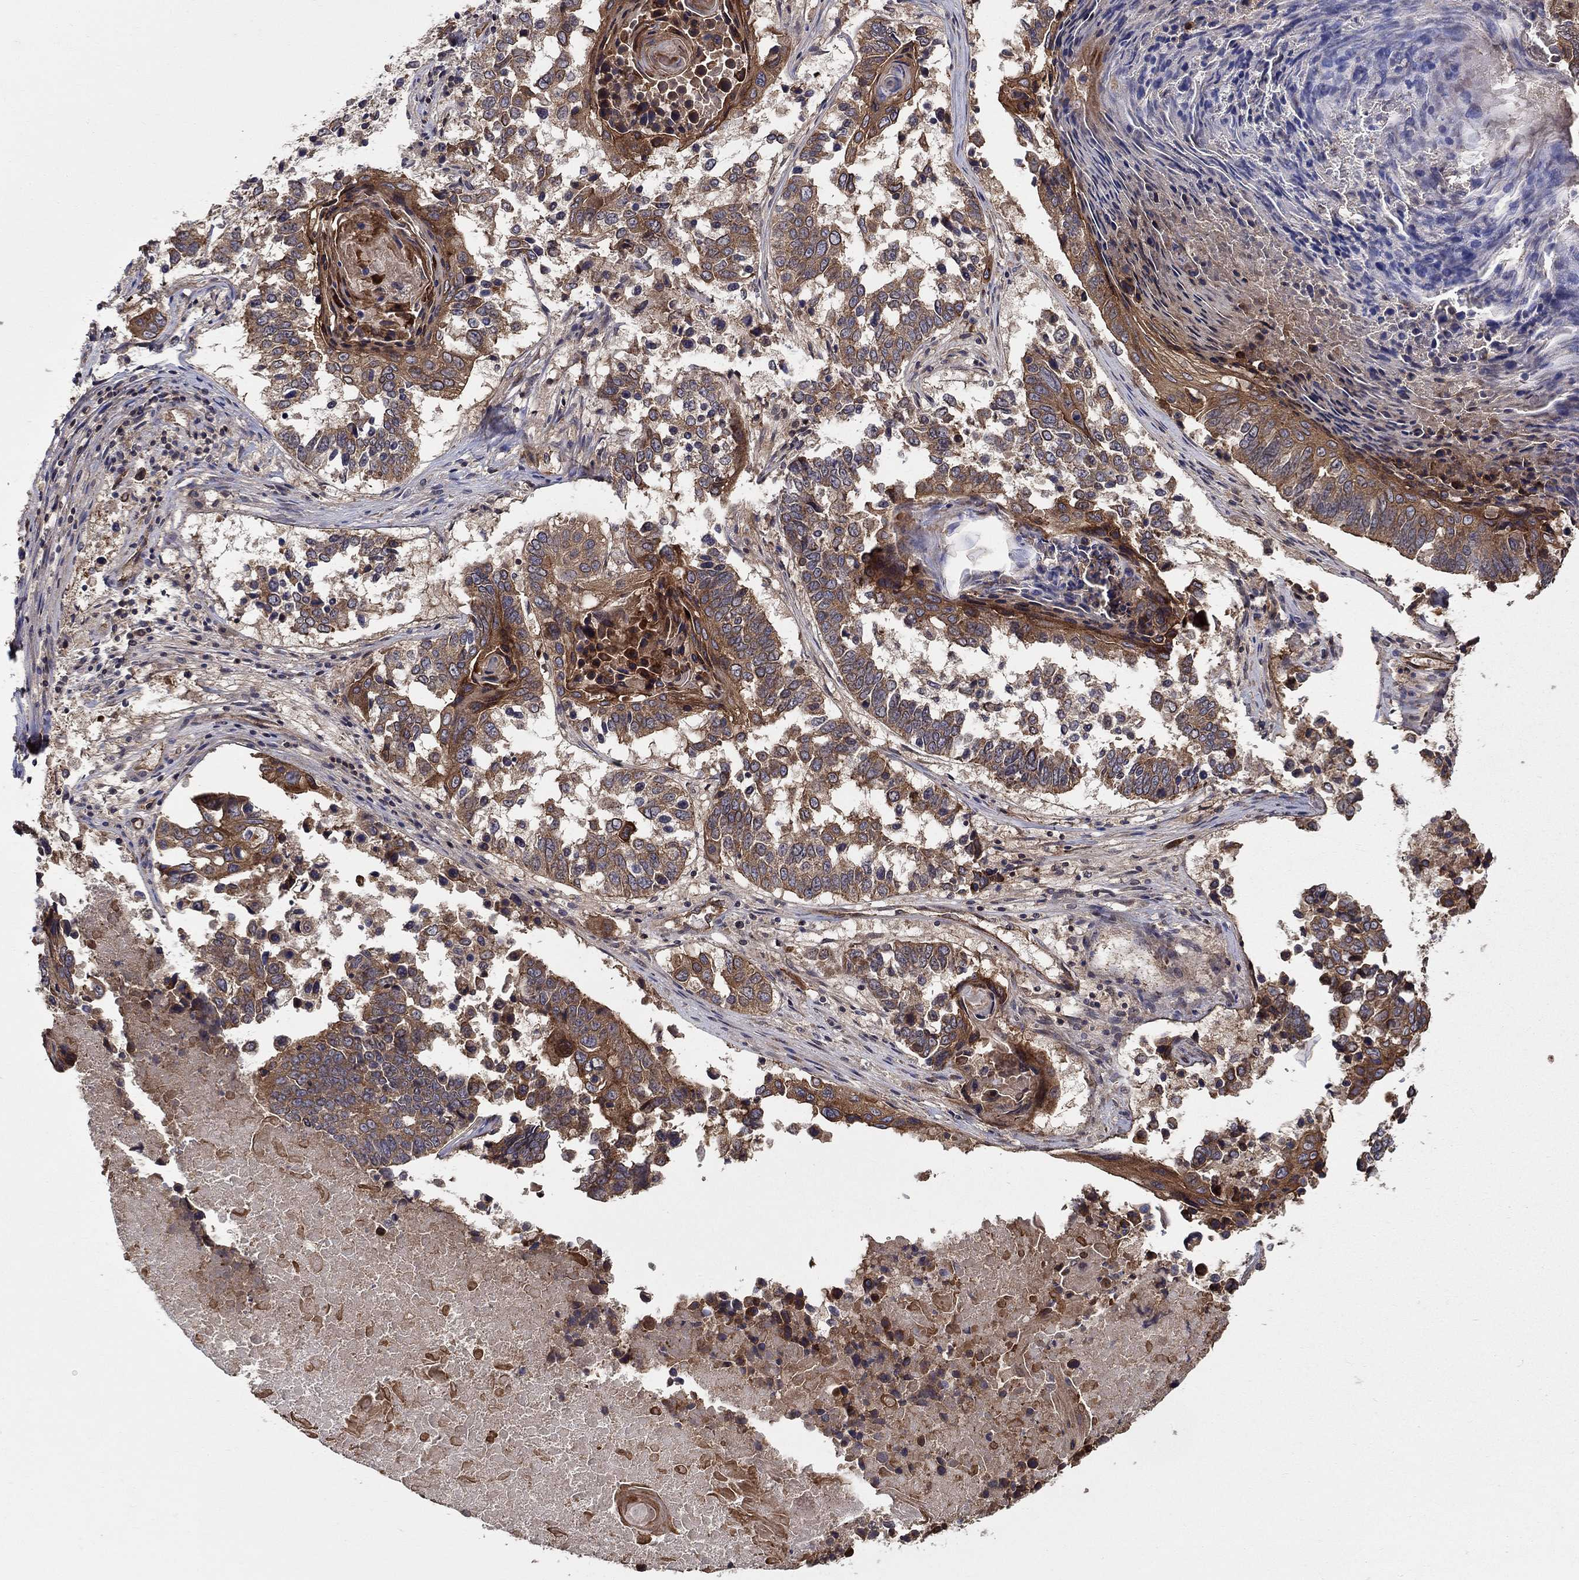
{"staining": {"intensity": "moderate", "quantity": "25%-75%", "location": "cytoplasmic/membranous"}, "tissue": "lung cancer", "cell_type": "Tumor cells", "image_type": "cancer", "snomed": [{"axis": "morphology", "description": "Squamous cell carcinoma, NOS"}, {"axis": "topography", "description": "Lung"}], "caption": "About 25%-75% of tumor cells in squamous cell carcinoma (lung) demonstrate moderate cytoplasmic/membranous protein expression as visualized by brown immunohistochemical staining.", "gene": "BMERB1", "patient": {"sex": "male", "age": 73}}